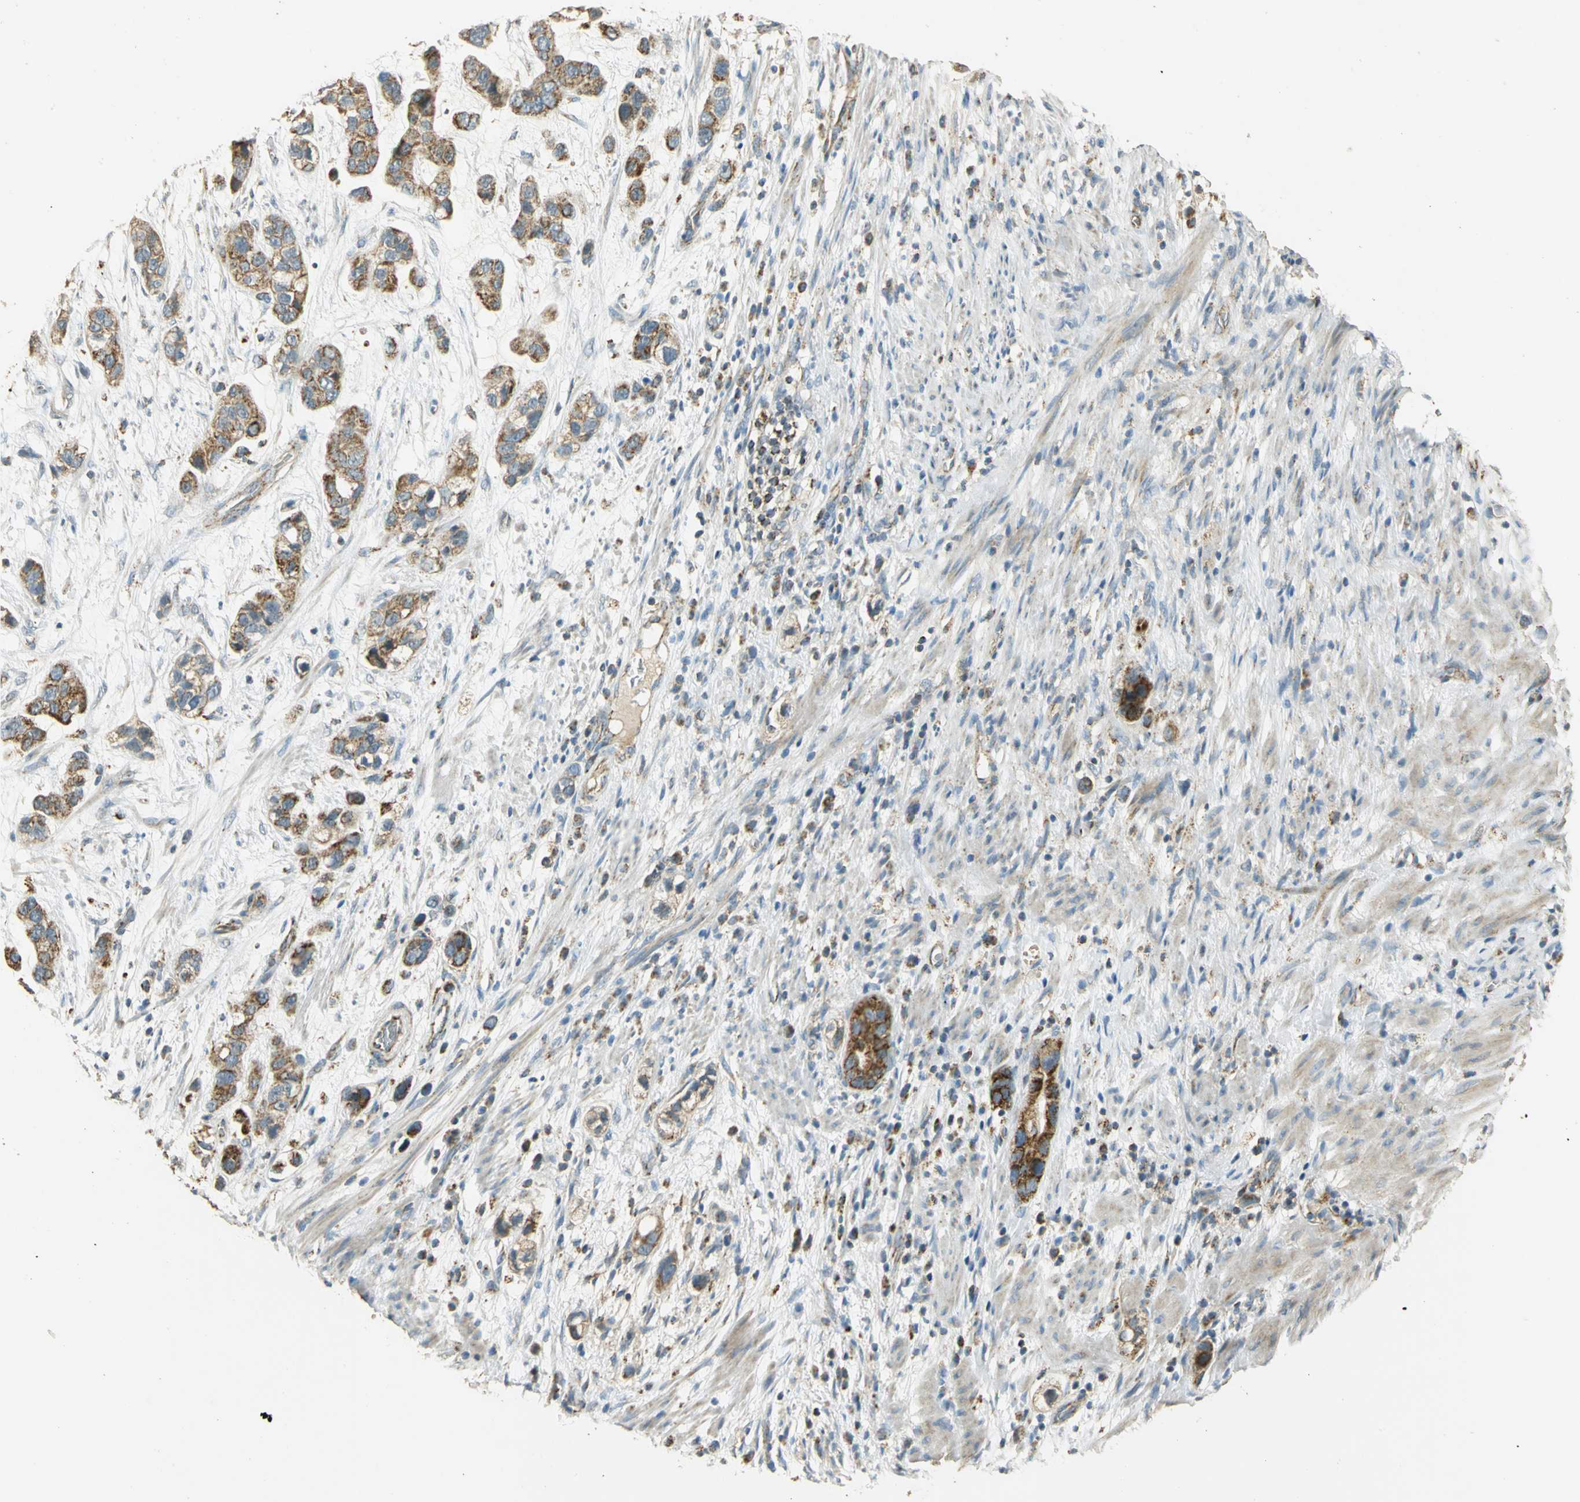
{"staining": {"intensity": "moderate", "quantity": ">75%", "location": "cytoplasmic/membranous"}, "tissue": "stomach cancer", "cell_type": "Tumor cells", "image_type": "cancer", "snomed": [{"axis": "morphology", "description": "Adenocarcinoma, NOS"}, {"axis": "topography", "description": "Stomach, lower"}], "caption": "Protein analysis of adenocarcinoma (stomach) tissue displays moderate cytoplasmic/membranous staining in approximately >75% of tumor cells.", "gene": "HDHD5", "patient": {"sex": "female", "age": 93}}